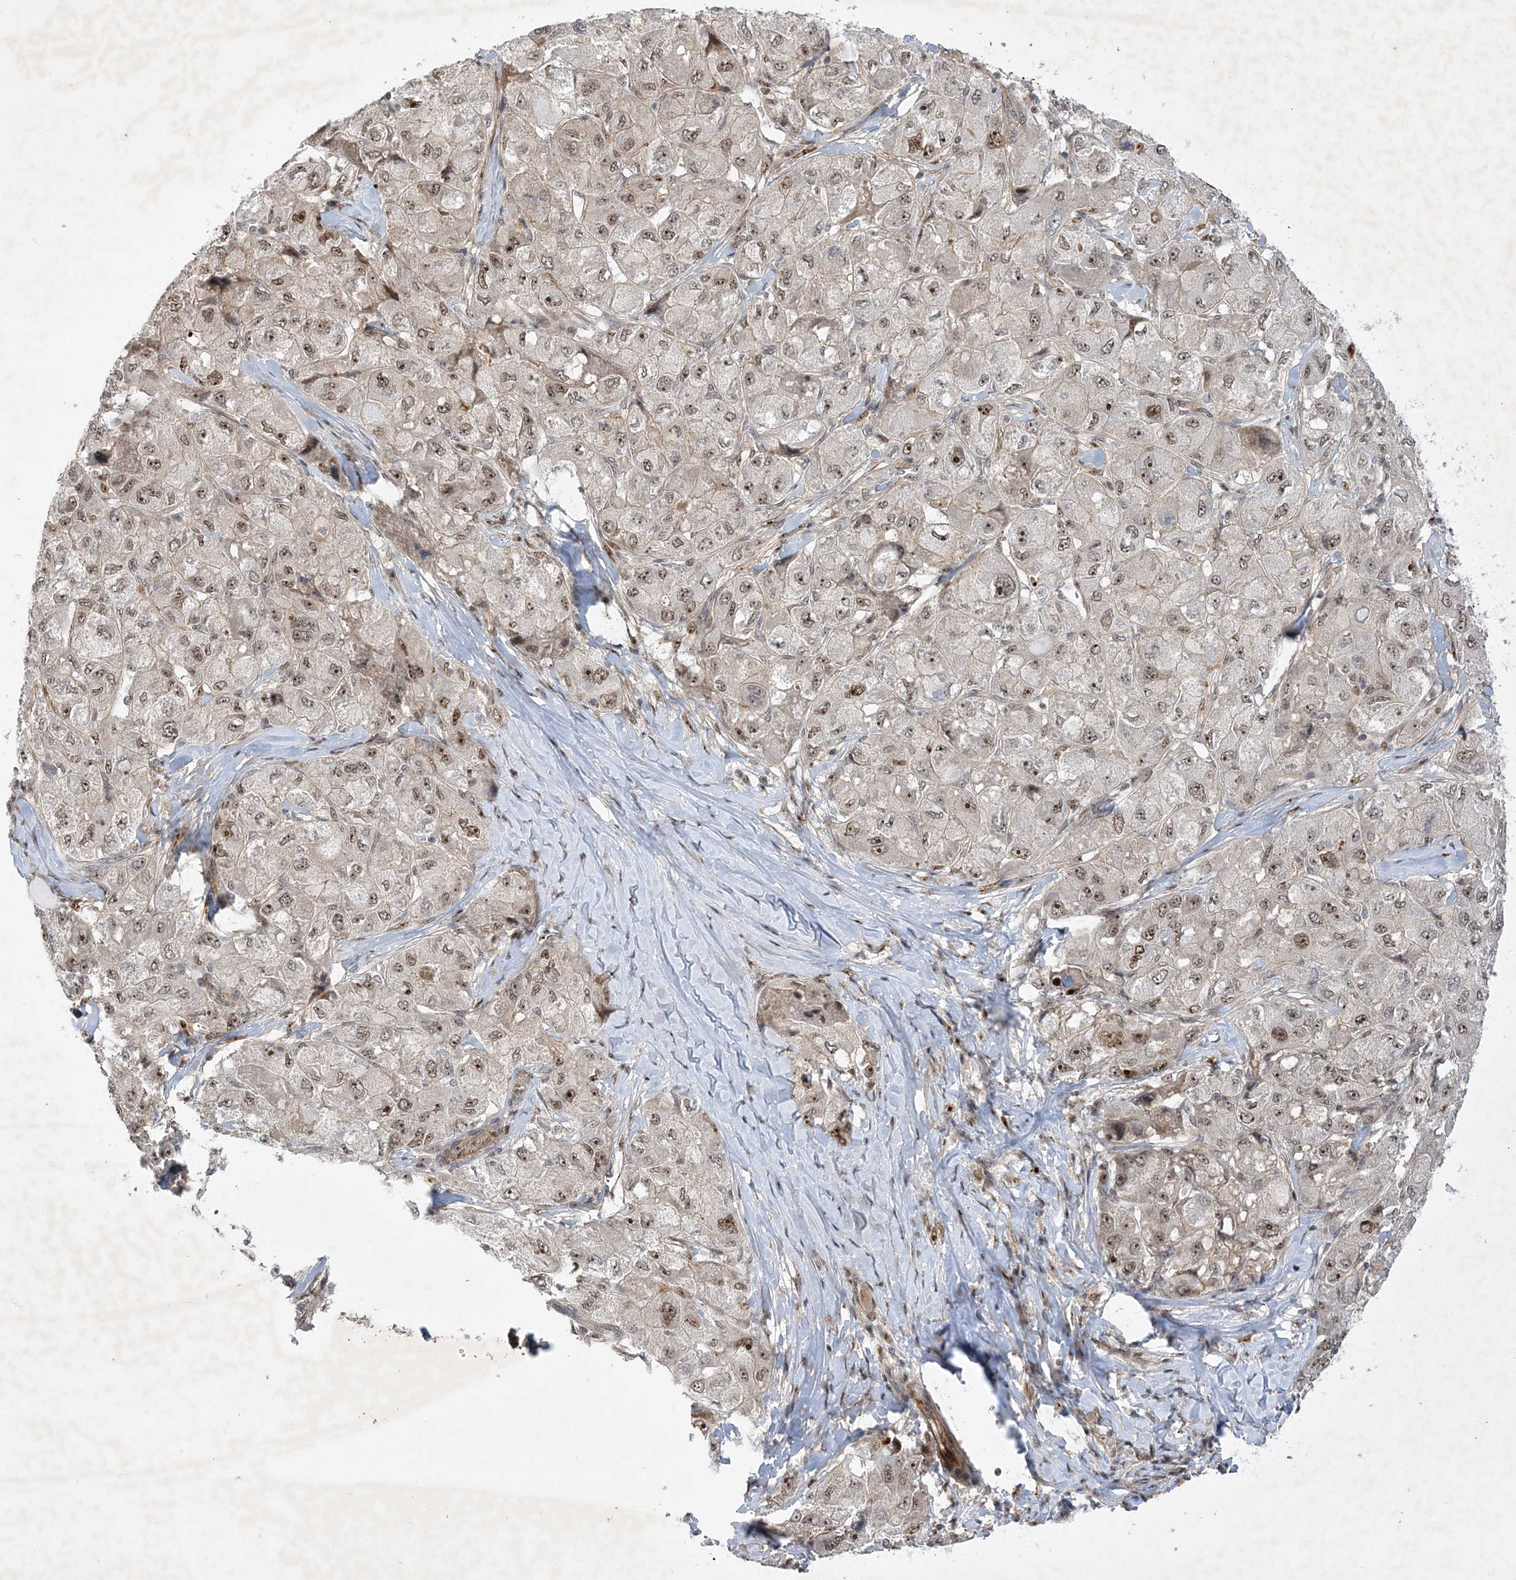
{"staining": {"intensity": "moderate", "quantity": "25%-75%", "location": "nuclear"}, "tissue": "liver cancer", "cell_type": "Tumor cells", "image_type": "cancer", "snomed": [{"axis": "morphology", "description": "Carcinoma, Hepatocellular, NOS"}, {"axis": "topography", "description": "Liver"}], "caption": "High-power microscopy captured an immunohistochemistry (IHC) photomicrograph of liver cancer, revealing moderate nuclear positivity in about 25%-75% of tumor cells.", "gene": "NPM3", "patient": {"sex": "male", "age": 80}}